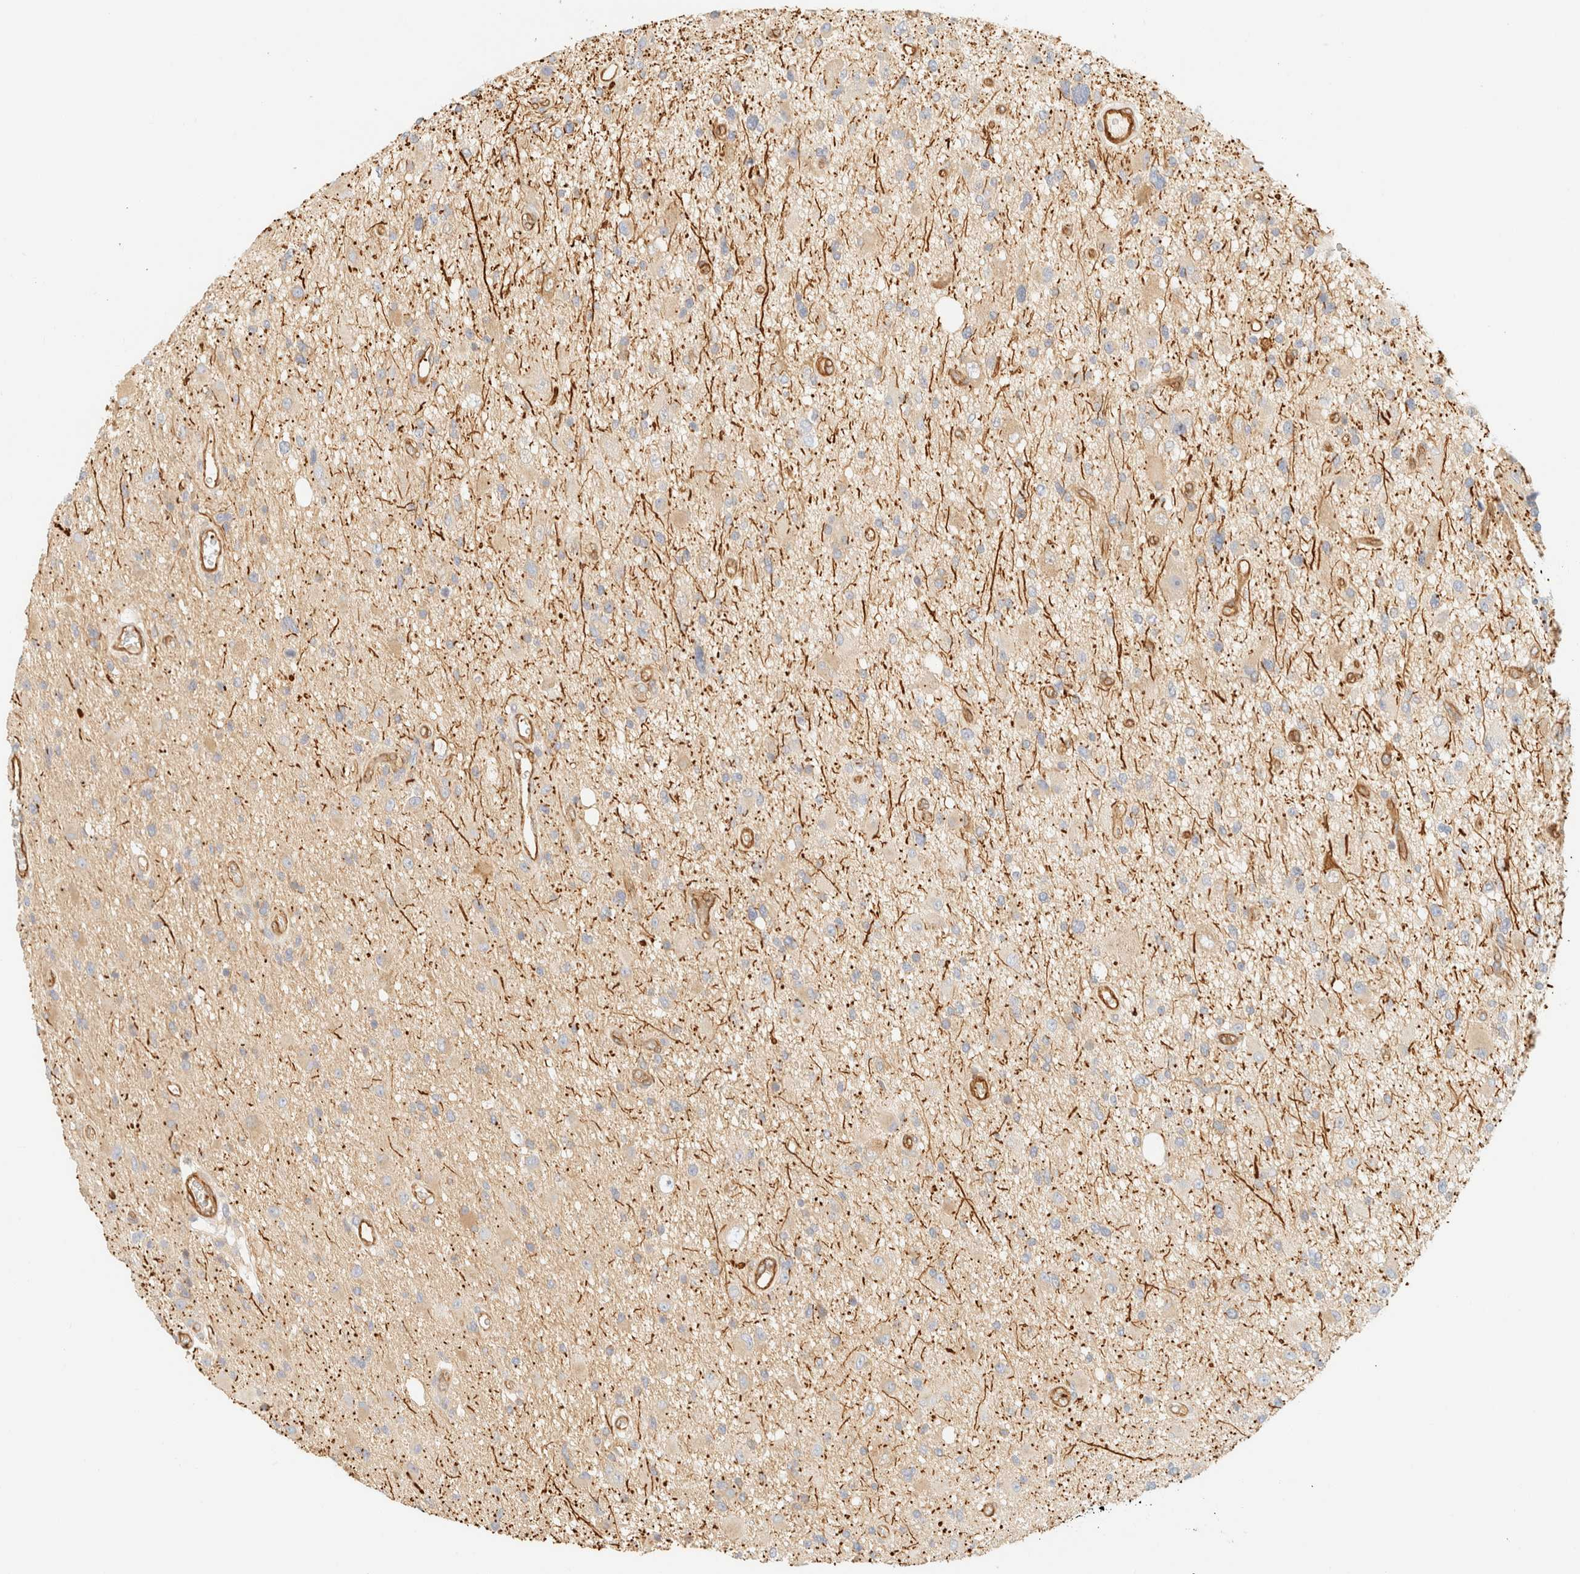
{"staining": {"intensity": "weak", "quantity": "<25%", "location": "cytoplasmic/membranous"}, "tissue": "glioma", "cell_type": "Tumor cells", "image_type": "cancer", "snomed": [{"axis": "morphology", "description": "Glioma, malignant, High grade"}, {"axis": "topography", "description": "Brain"}], "caption": "High magnification brightfield microscopy of glioma stained with DAB (brown) and counterstained with hematoxylin (blue): tumor cells show no significant staining. The staining is performed using DAB (3,3'-diaminobenzidine) brown chromogen with nuclei counter-stained in using hematoxylin.", "gene": "OTOP2", "patient": {"sex": "male", "age": 33}}